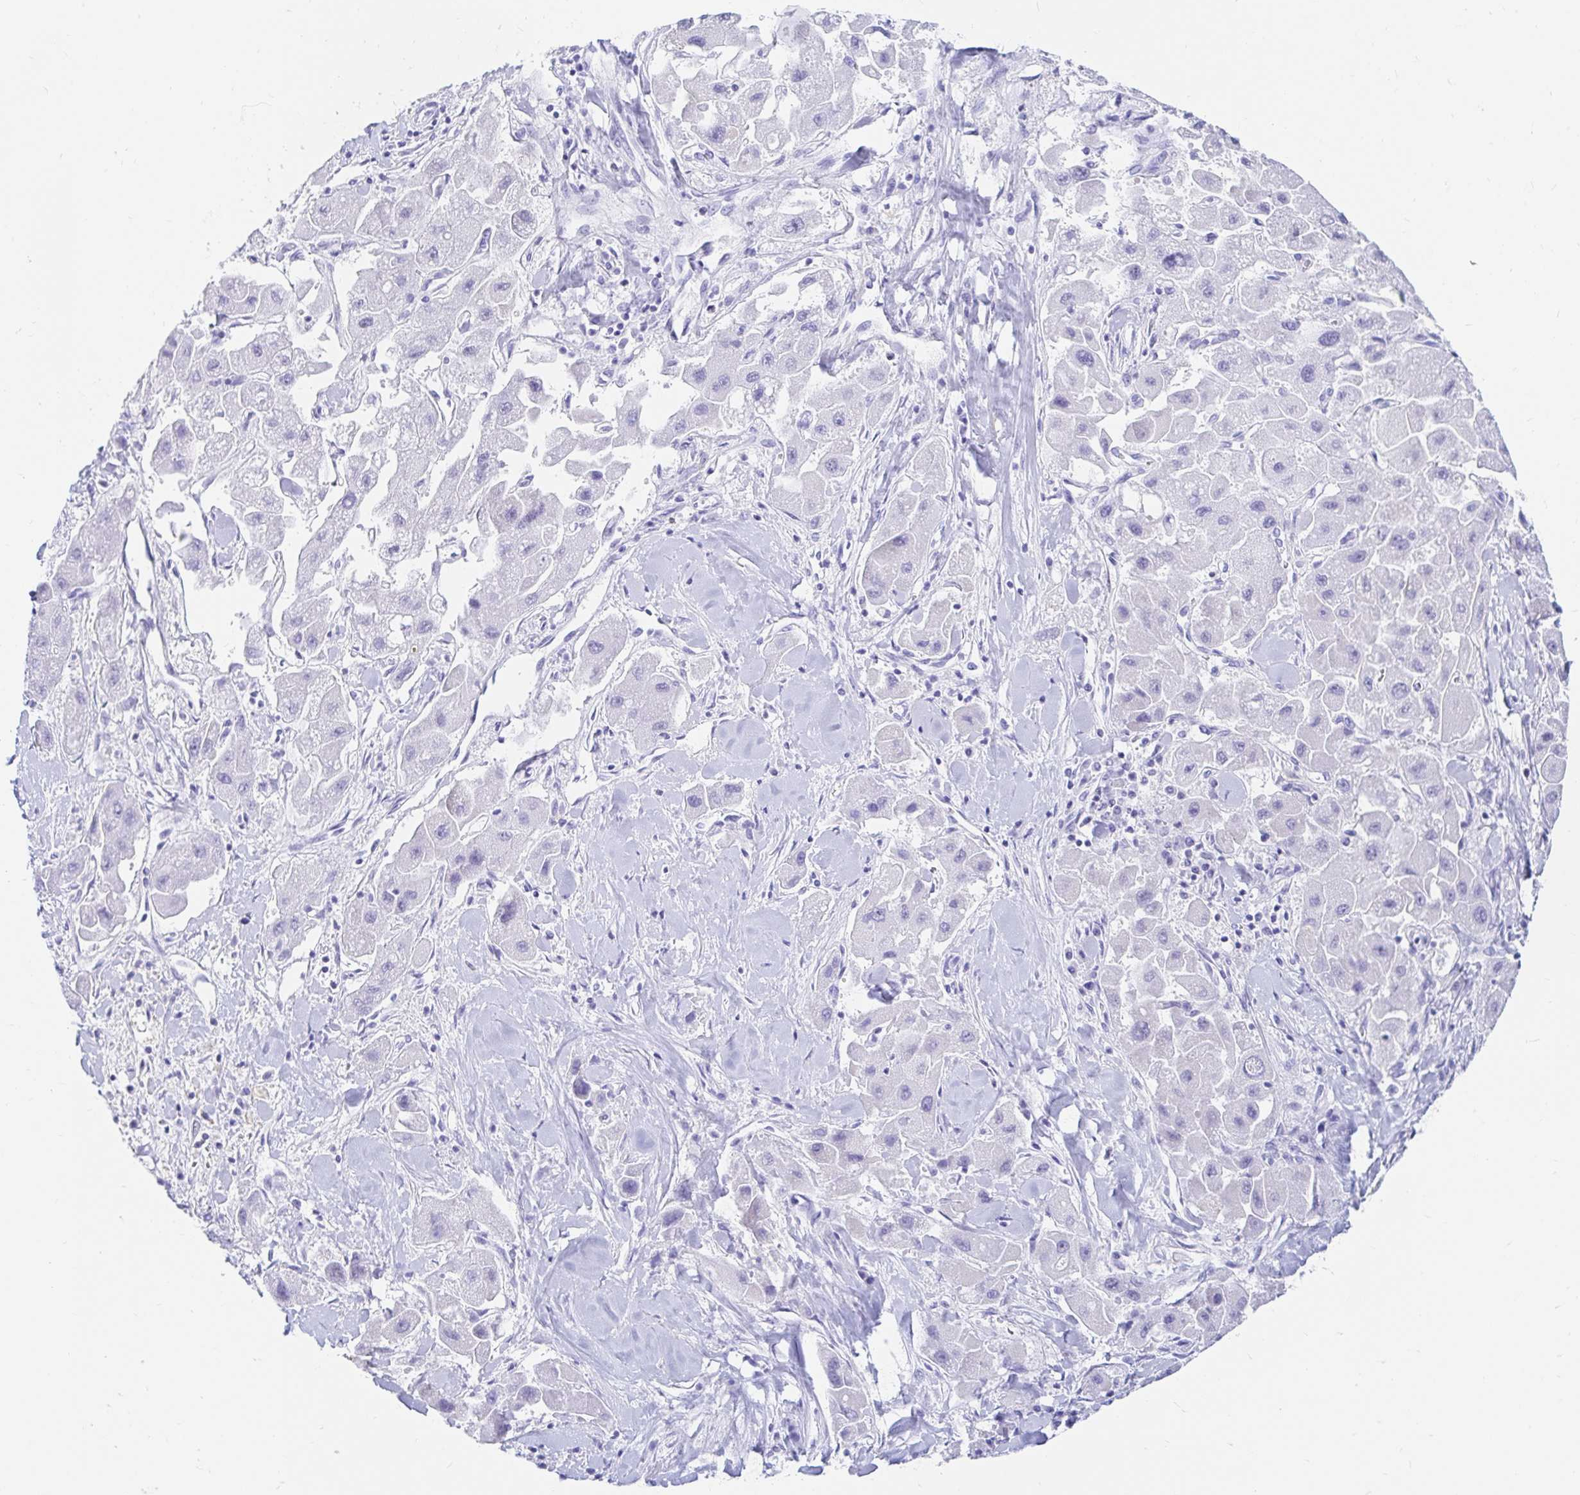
{"staining": {"intensity": "negative", "quantity": "none", "location": "none"}, "tissue": "liver cancer", "cell_type": "Tumor cells", "image_type": "cancer", "snomed": [{"axis": "morphology", "description": "Carcinoma, Hepatocellular, NOS"}, {"axis": "topography", "description": "Liver"}], "caption": "Immunohistochemical staining of hepatocellular carcinoma (liver) shows no significant expression in tumor cells.", "gene": "PPP1R1B", "patient": {"sex": "male", "age": 24}}